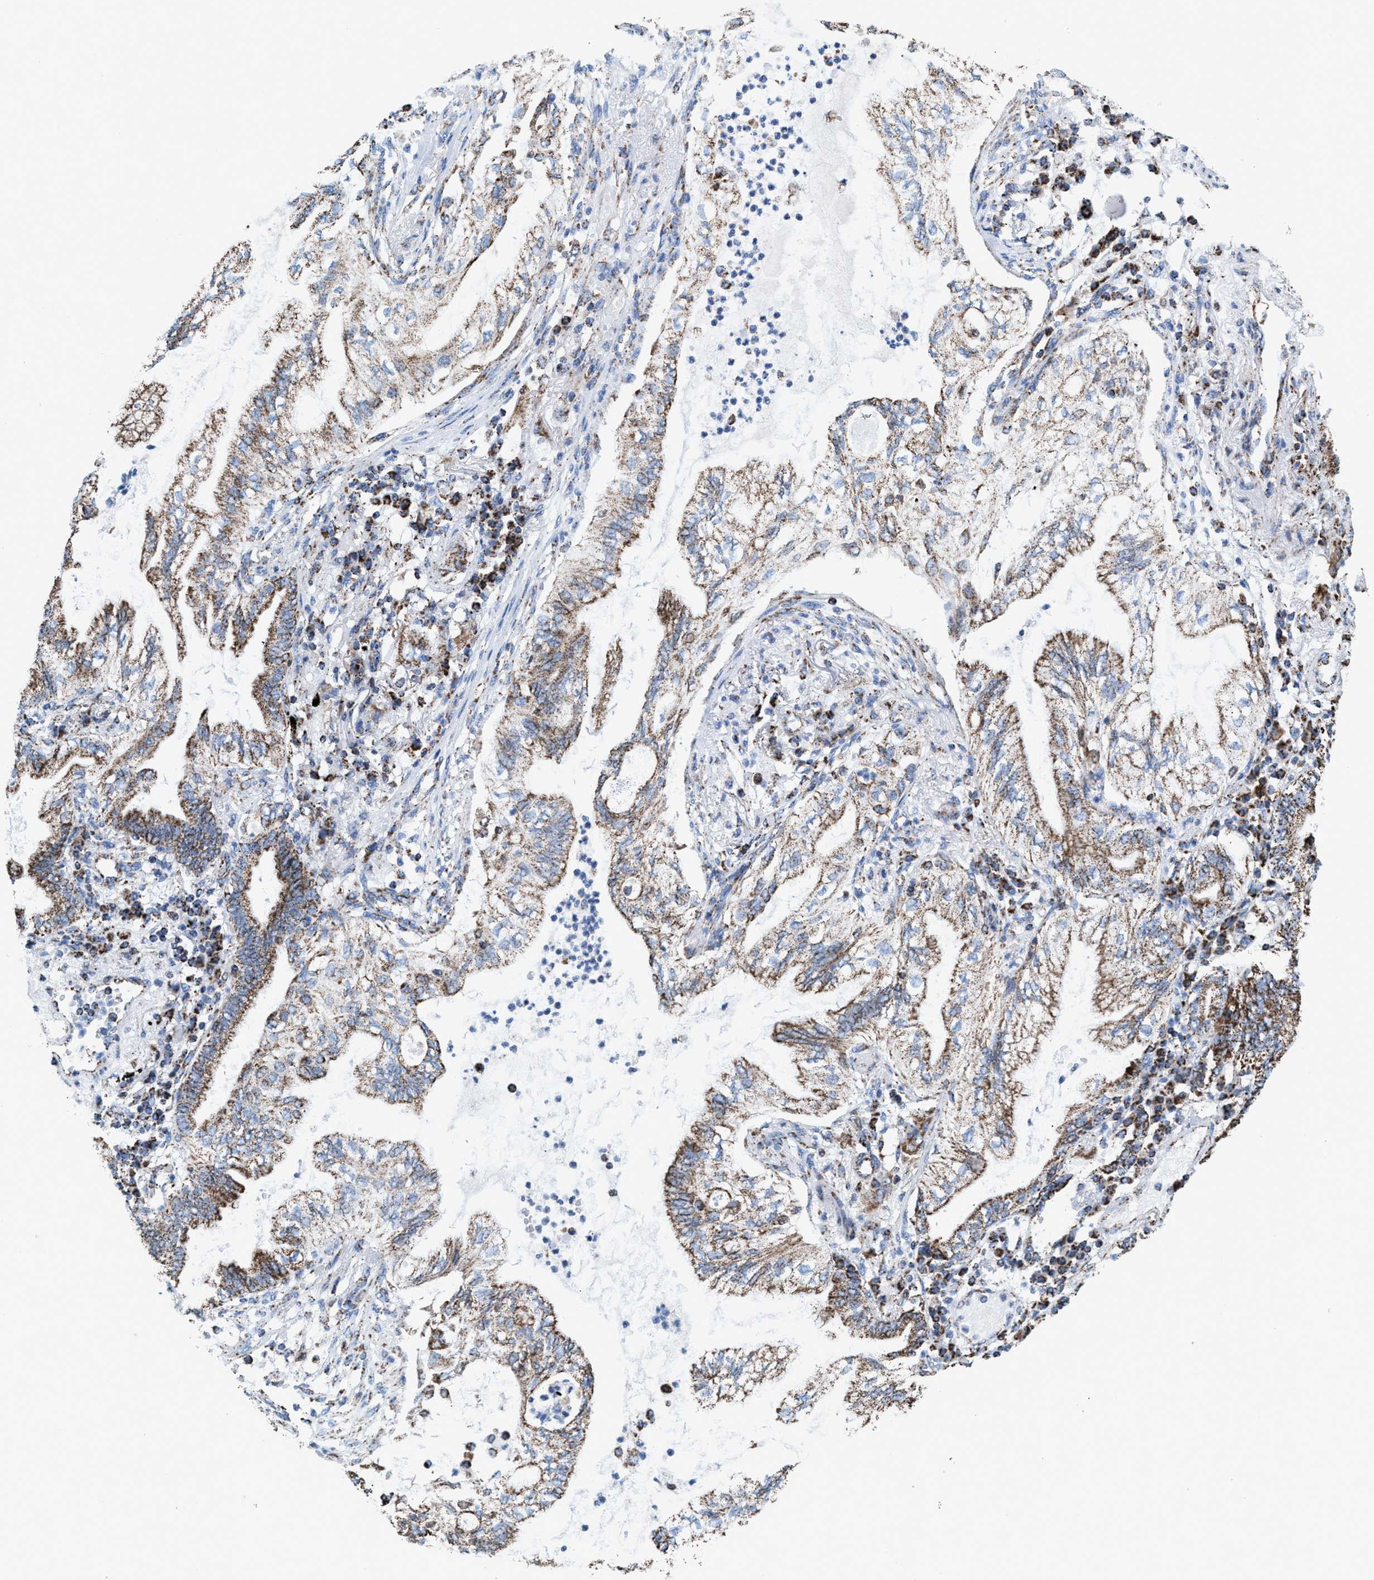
{"staining": {"intensity": "moderate", "quantity": ">75%", "location": "cytoplasmic/membranous"}, "tissue": "lung cancer", "cell_type": "Tumor cells", "image_type": "cancer", "snomed": [{"axis": "morphology", "description": "Normal tissue, NOS"}, {"axis": "morphology", "description": "Adenocarcinoma, NOS"}, {"axis": "topography", "description": "Bronchus"}, {"axis": "topography", "description": "Lung"}], "caption": "Protein positivity by immunohistochemistry (IHC) reveals moderate cytoplasmic/membranous staining in about >75% of tumor cells in adenocarcinoma (lung).", "gene": "ECHS1", "patient": {"sex": "female", "age": 70}}